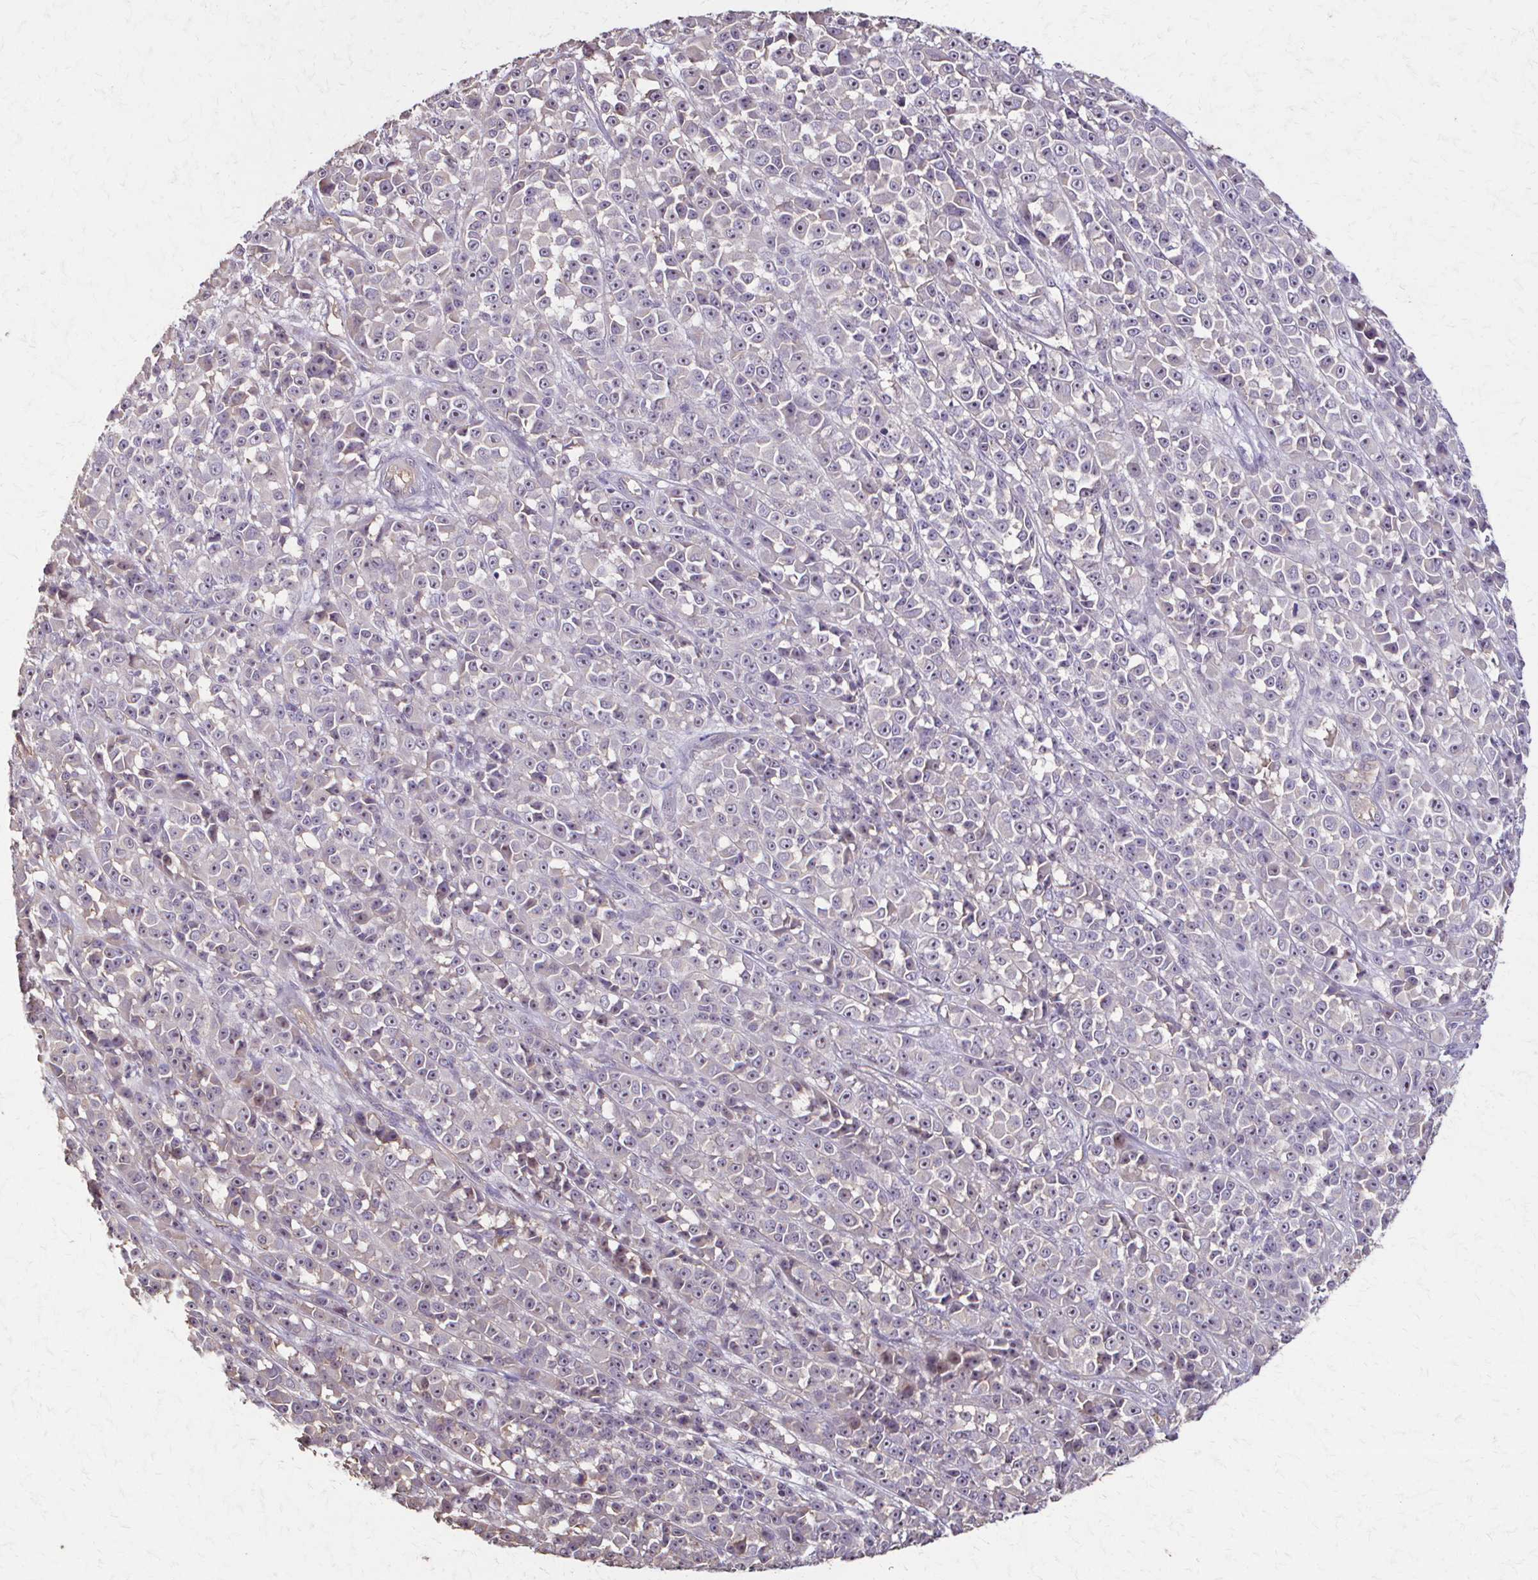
{"staining": {"intensity": "negative", "quantity": "none", "location": "none"}, "tissue": "melanoma", "cell_type": "Tumor cells", "image_type": "cancer", "snomed": [{"axis": "morphology", "description": "Malignant melanoma, NOS"}, {"axis": "topography", "description": "Skin"}, {"axis": "topography", "description": "Skin of back"}], "caption": "Immunohistochemistry (IHC) photomicrograph of melanoma stained for a protein (brown), which exhibits no staining in tumor cells.", "gene": "IL18BP", "patient": {"sex": "male", "age": 91}}